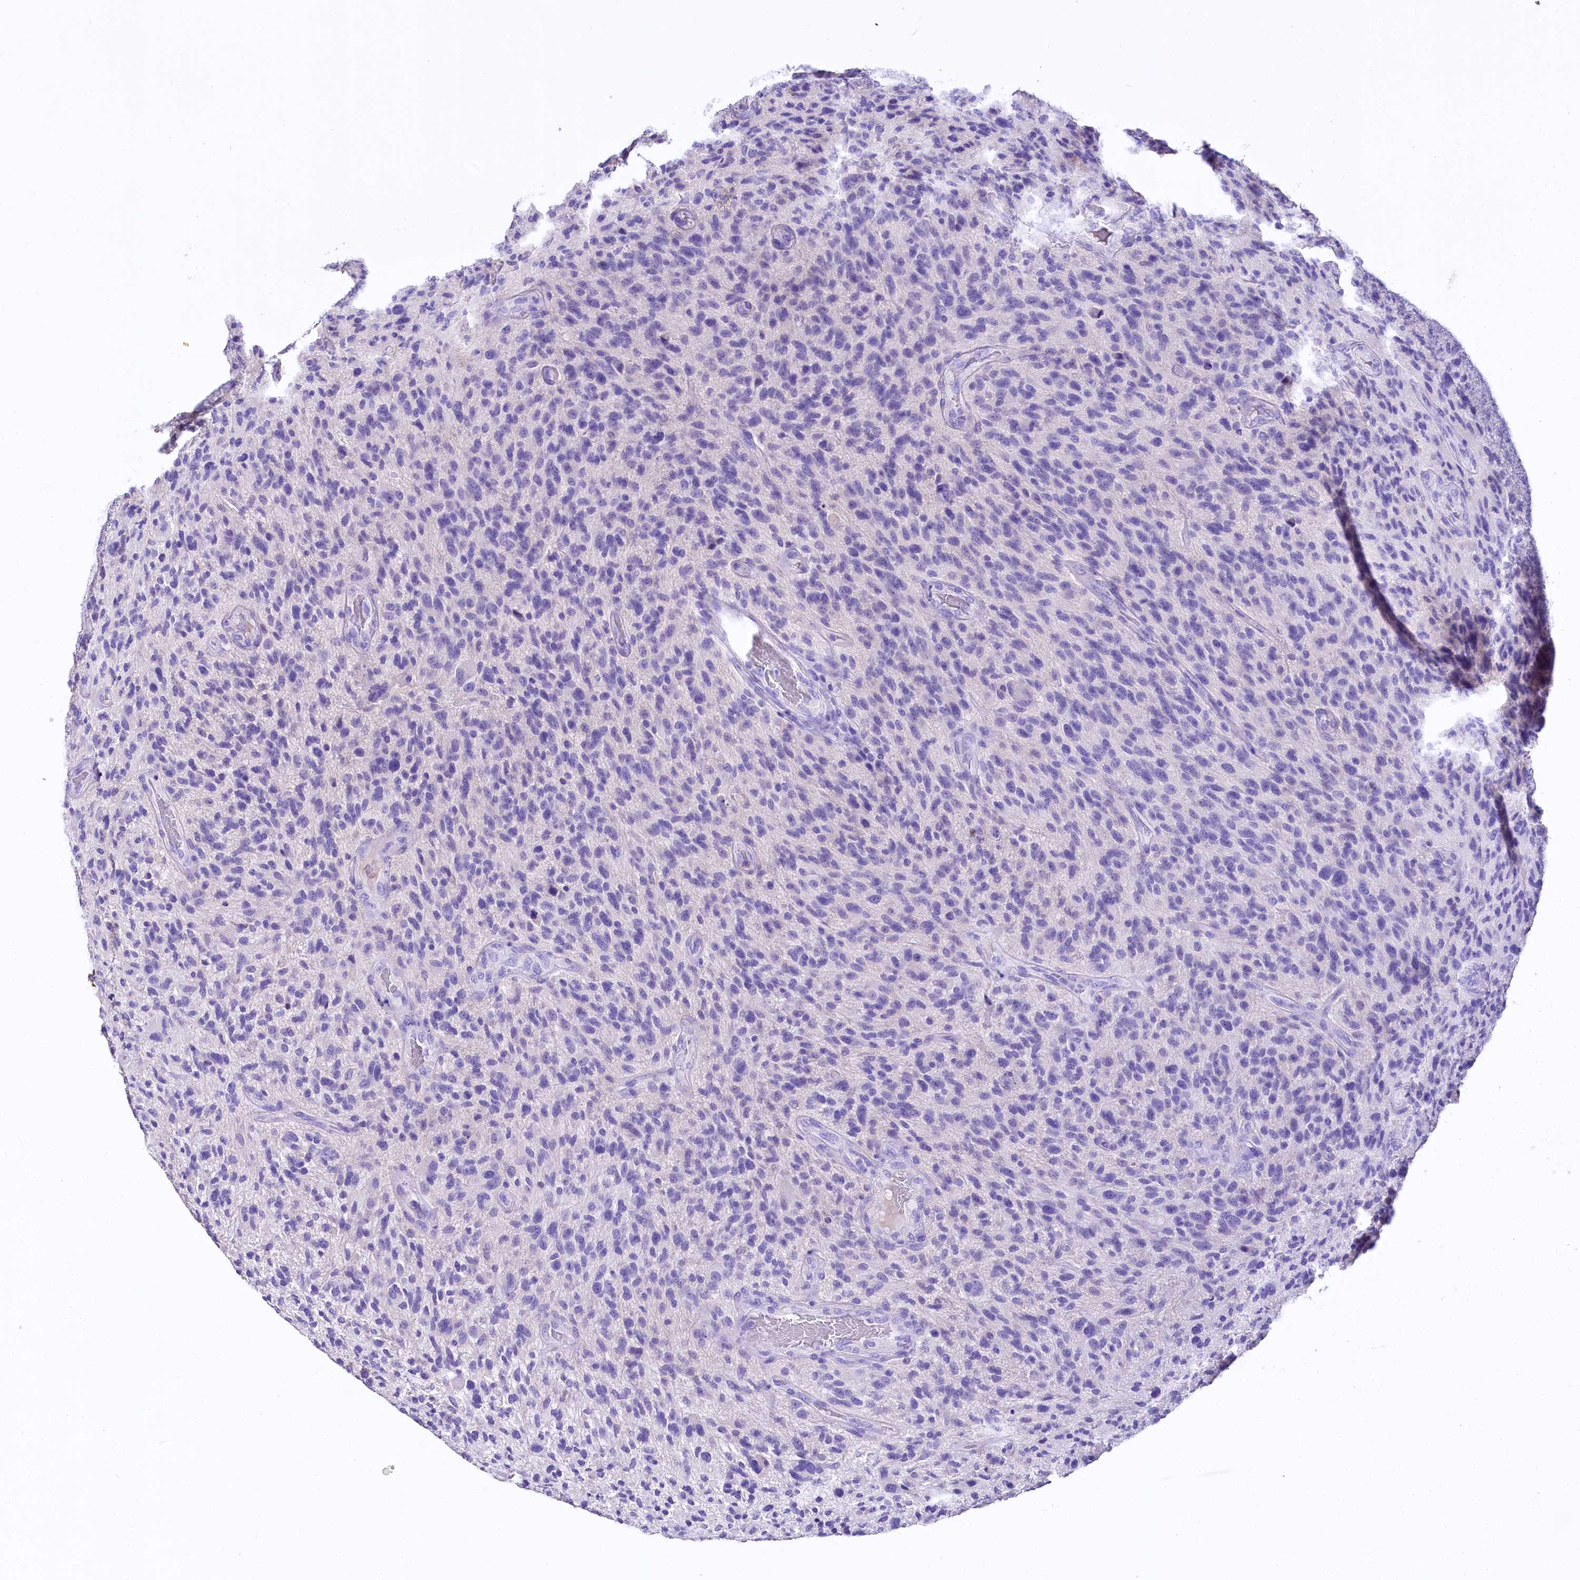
{"staining": {"intensity": "negative", "quantity": "none", "location": "none"}, "tissue": "glioma", "cell_type": "Tumor cells", "image_type": "cancer", "snomed": [{"axis": "morphology", "description": "Glioma, malignant, High grade"}, {"axis": "topography", "description": "Brain"}], "caption": "This is a micrograph of immunohistochemistry staining of malignant glioma (high-grade), which shows no positivity in tumor cells. (Stains: DAB immunohistochemistry (IHC) with hematoxylin counter stain, Microscopy: brightfield microscopy at high magnification).", "gene": "A2ML1", "patient": {"sex": "male", "age": 47}}